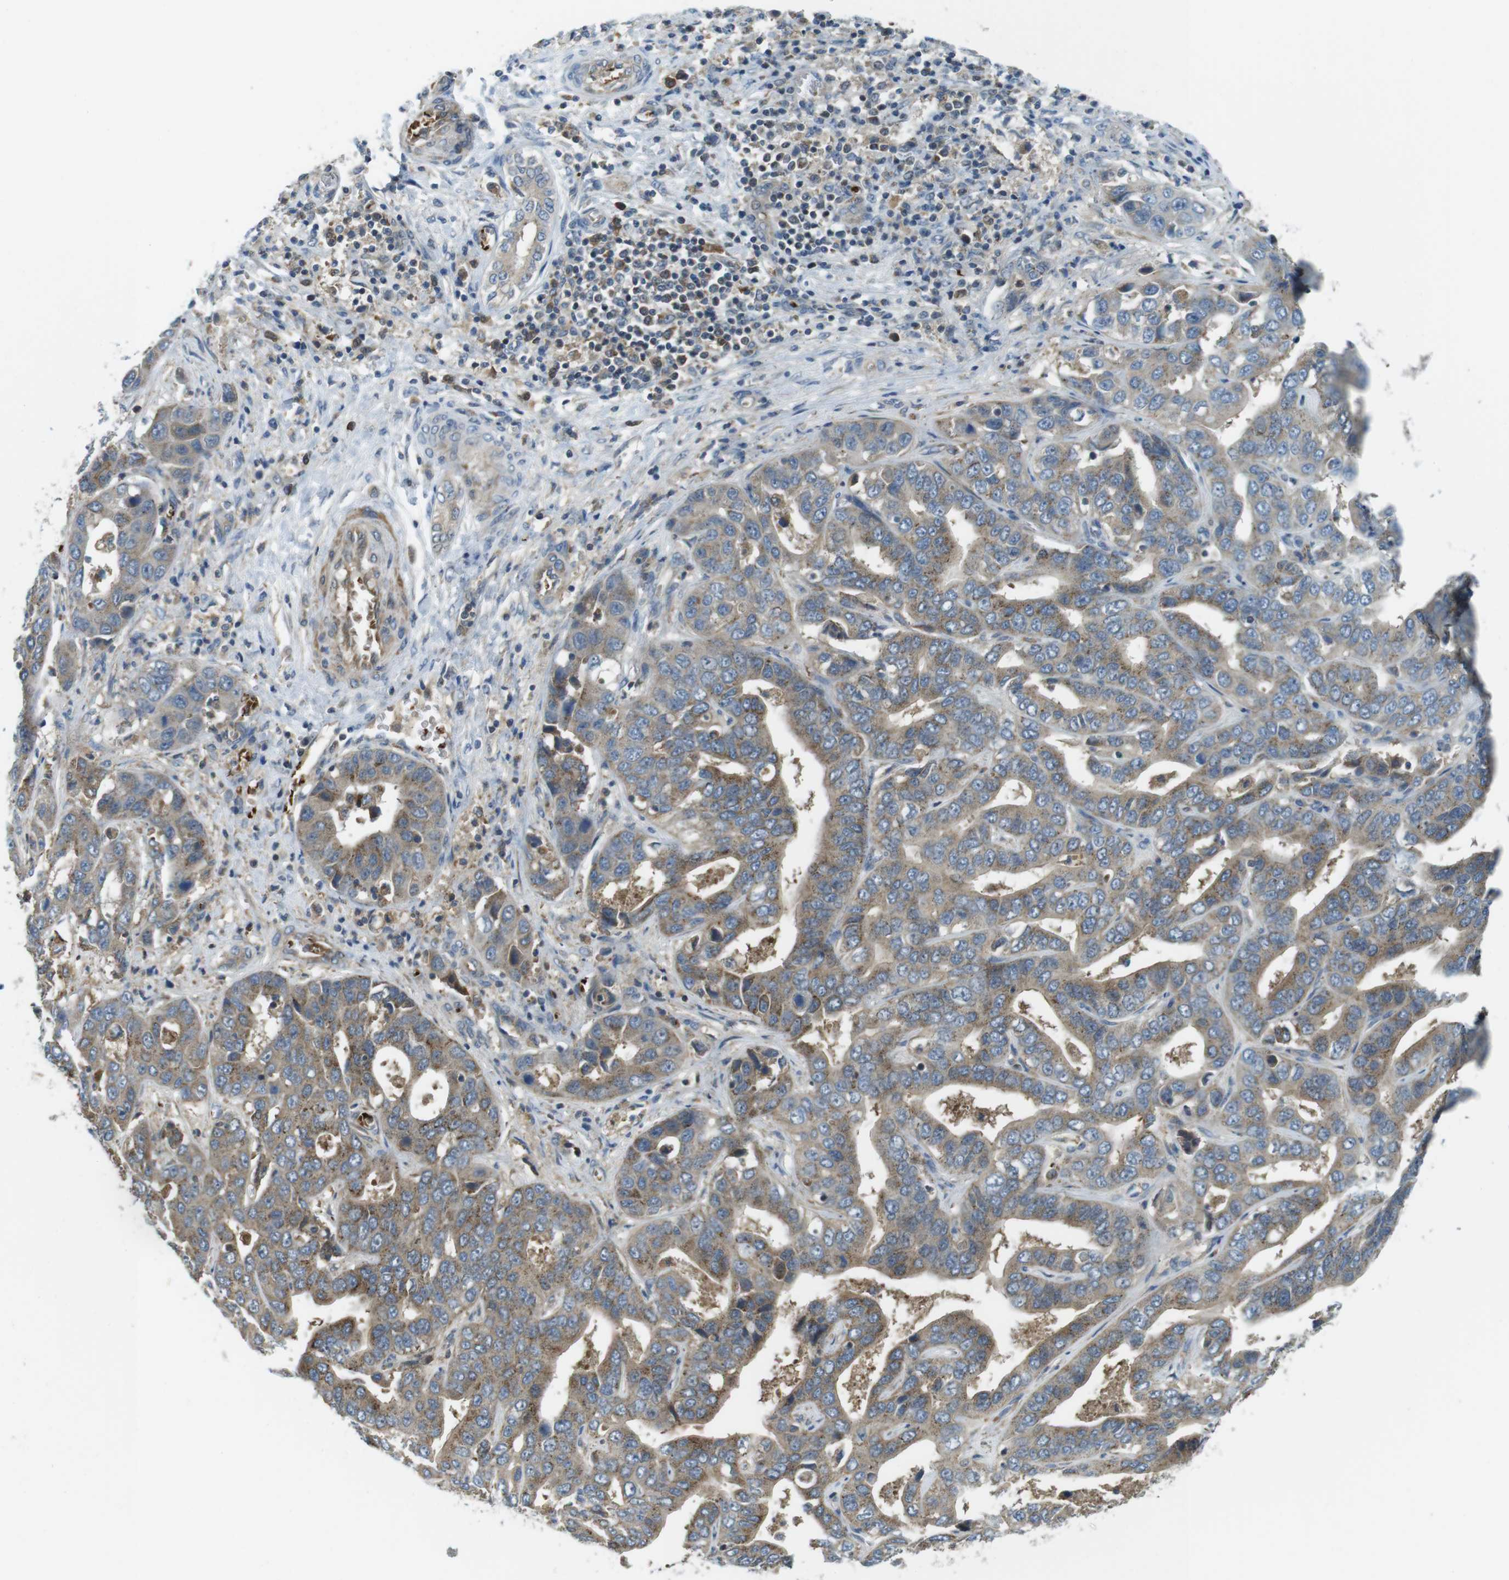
{"staining": {"intensity": "moderate", "quantity": "25%-75%", "location": "cytoplasmic/membranous"}, "tissue": "liver cancer", "cell_type": "Tumor cells", "image_type": "cancer", "snomed": [{"axis": "morphology", "description": "Cholangiocarcinoma"}, {"axis": "topography", "description": "Liver"}], "caption": "Immunohistochemical staining of liver cholangiocarcinoma reveals moderate cytoplasmic/membranous protein staining in approximately 25%-75% of tumor cells.", "gene": "LRRC3B", "patient": {"sex": "female", "age": 52}}